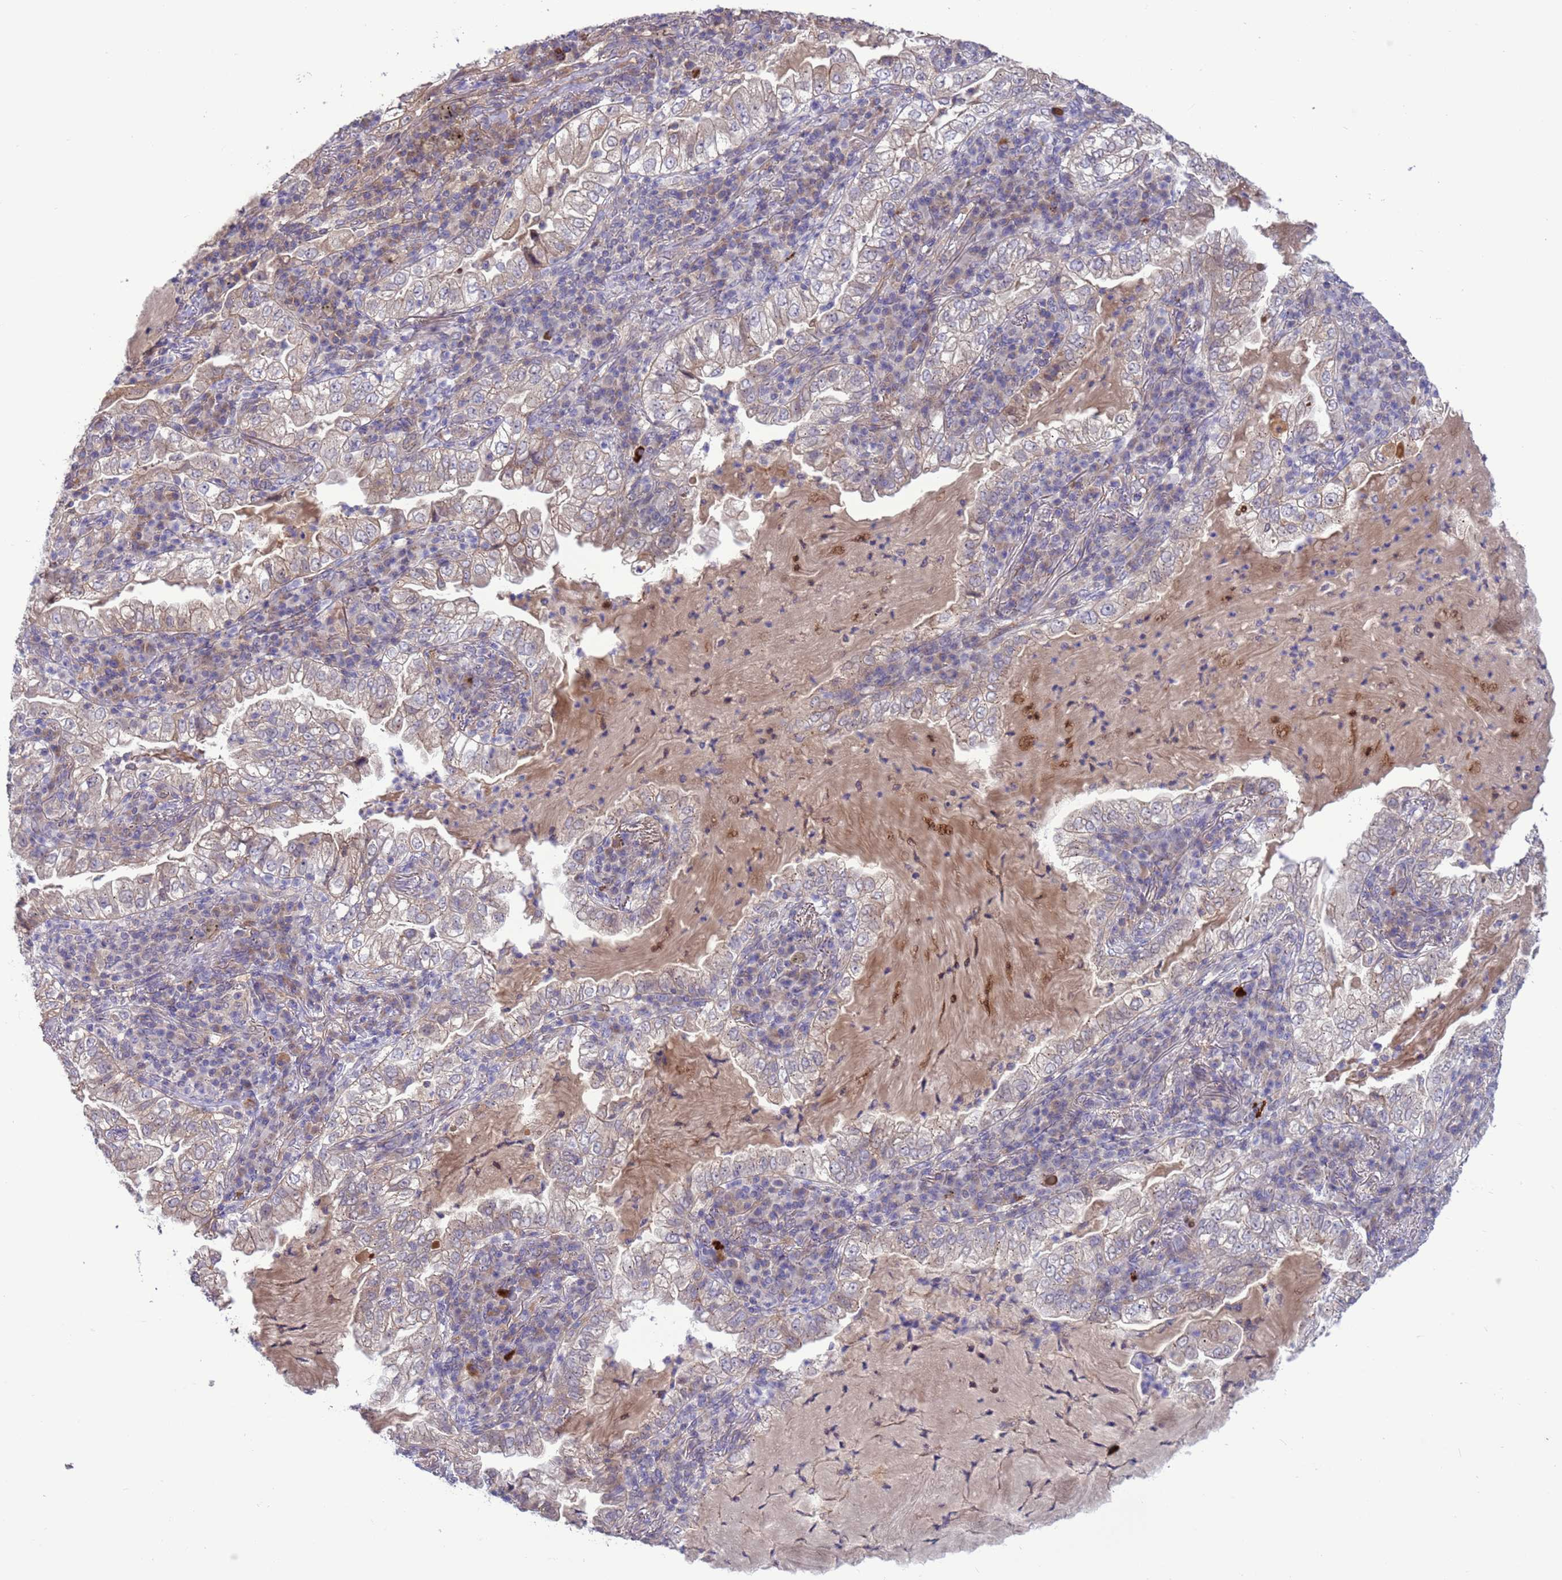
{"staining": {"intensity": "weak", "quantity": "<25%", "location": "cytoplasmic/membranous"}, "tissue": "lung cancer", "cell_type": "Tumor cells", "image_type": "cancer", "snomed": [{"axis": "morphology", "description": "Adenocarcinoma, NOS"}, {"axis": "topography", "description": "Lung"}], "caption": "Immunohistochemistry photomicrograph of lung cancer stained for a protein (brown), which displays no staining in tumor cells.", "gene": "GJA10", "patient": {"sex": "female", "age": 73}}